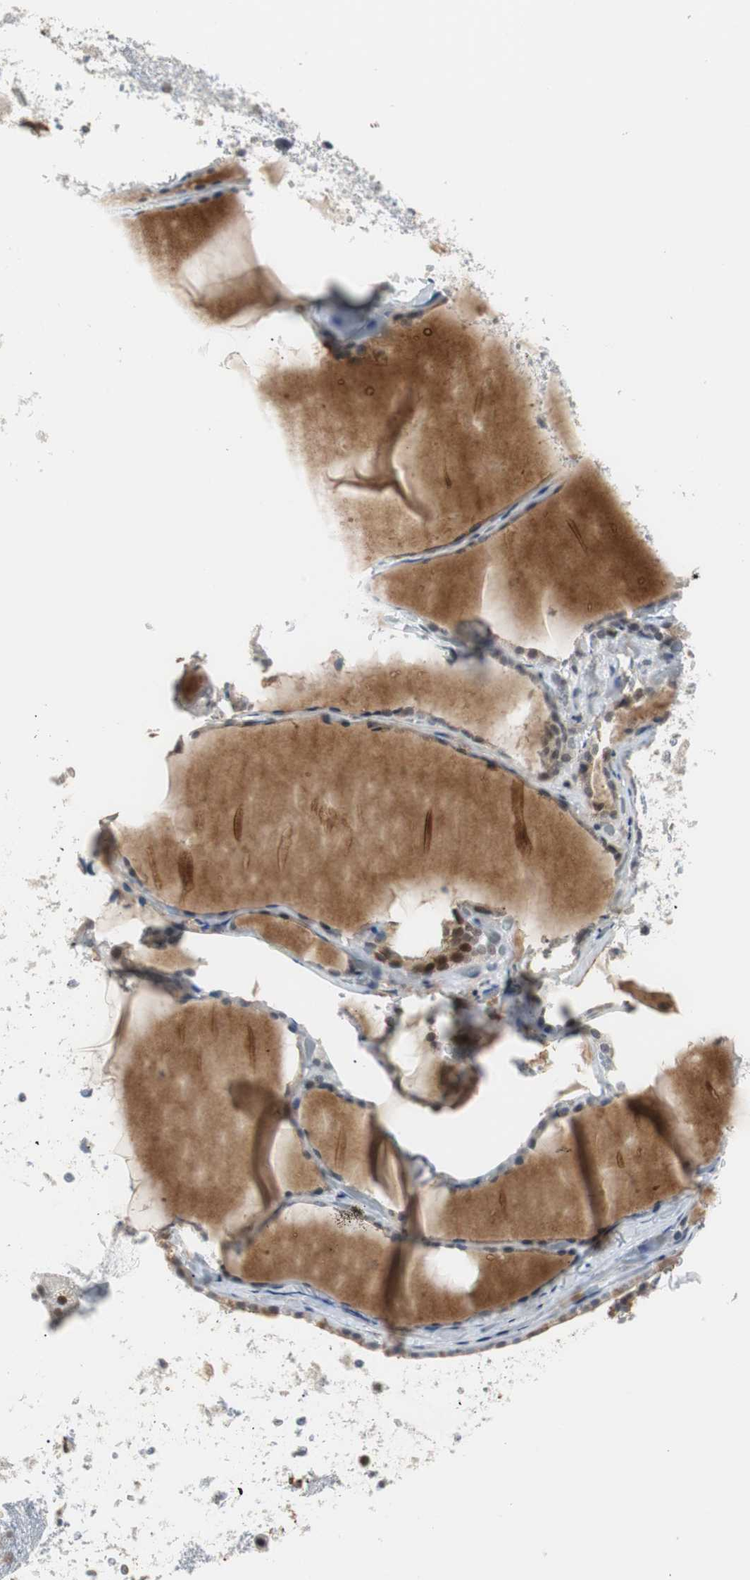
{"staining": {"intensity": "weak", "quantity": "25%-75%", "location": "cytoplasmic/membranous,nuclear"}, "tissue": "thyroid gland", "cell_type": "Glandular cells", "image_type": "normal", "snomed": [{"axis": "morphology", "description": "Normal tissue, NOS"}, {"axis": "topography", "description": "Thyroid gland"}], "caption": "Glandular cells show weak cytoplasmic/membranous,nuclear expression in about 25%-75% of cells in unremarkable thyroid gland.", "gene": "SIRT1", "patient": {"sex": "female", "age": 22}}